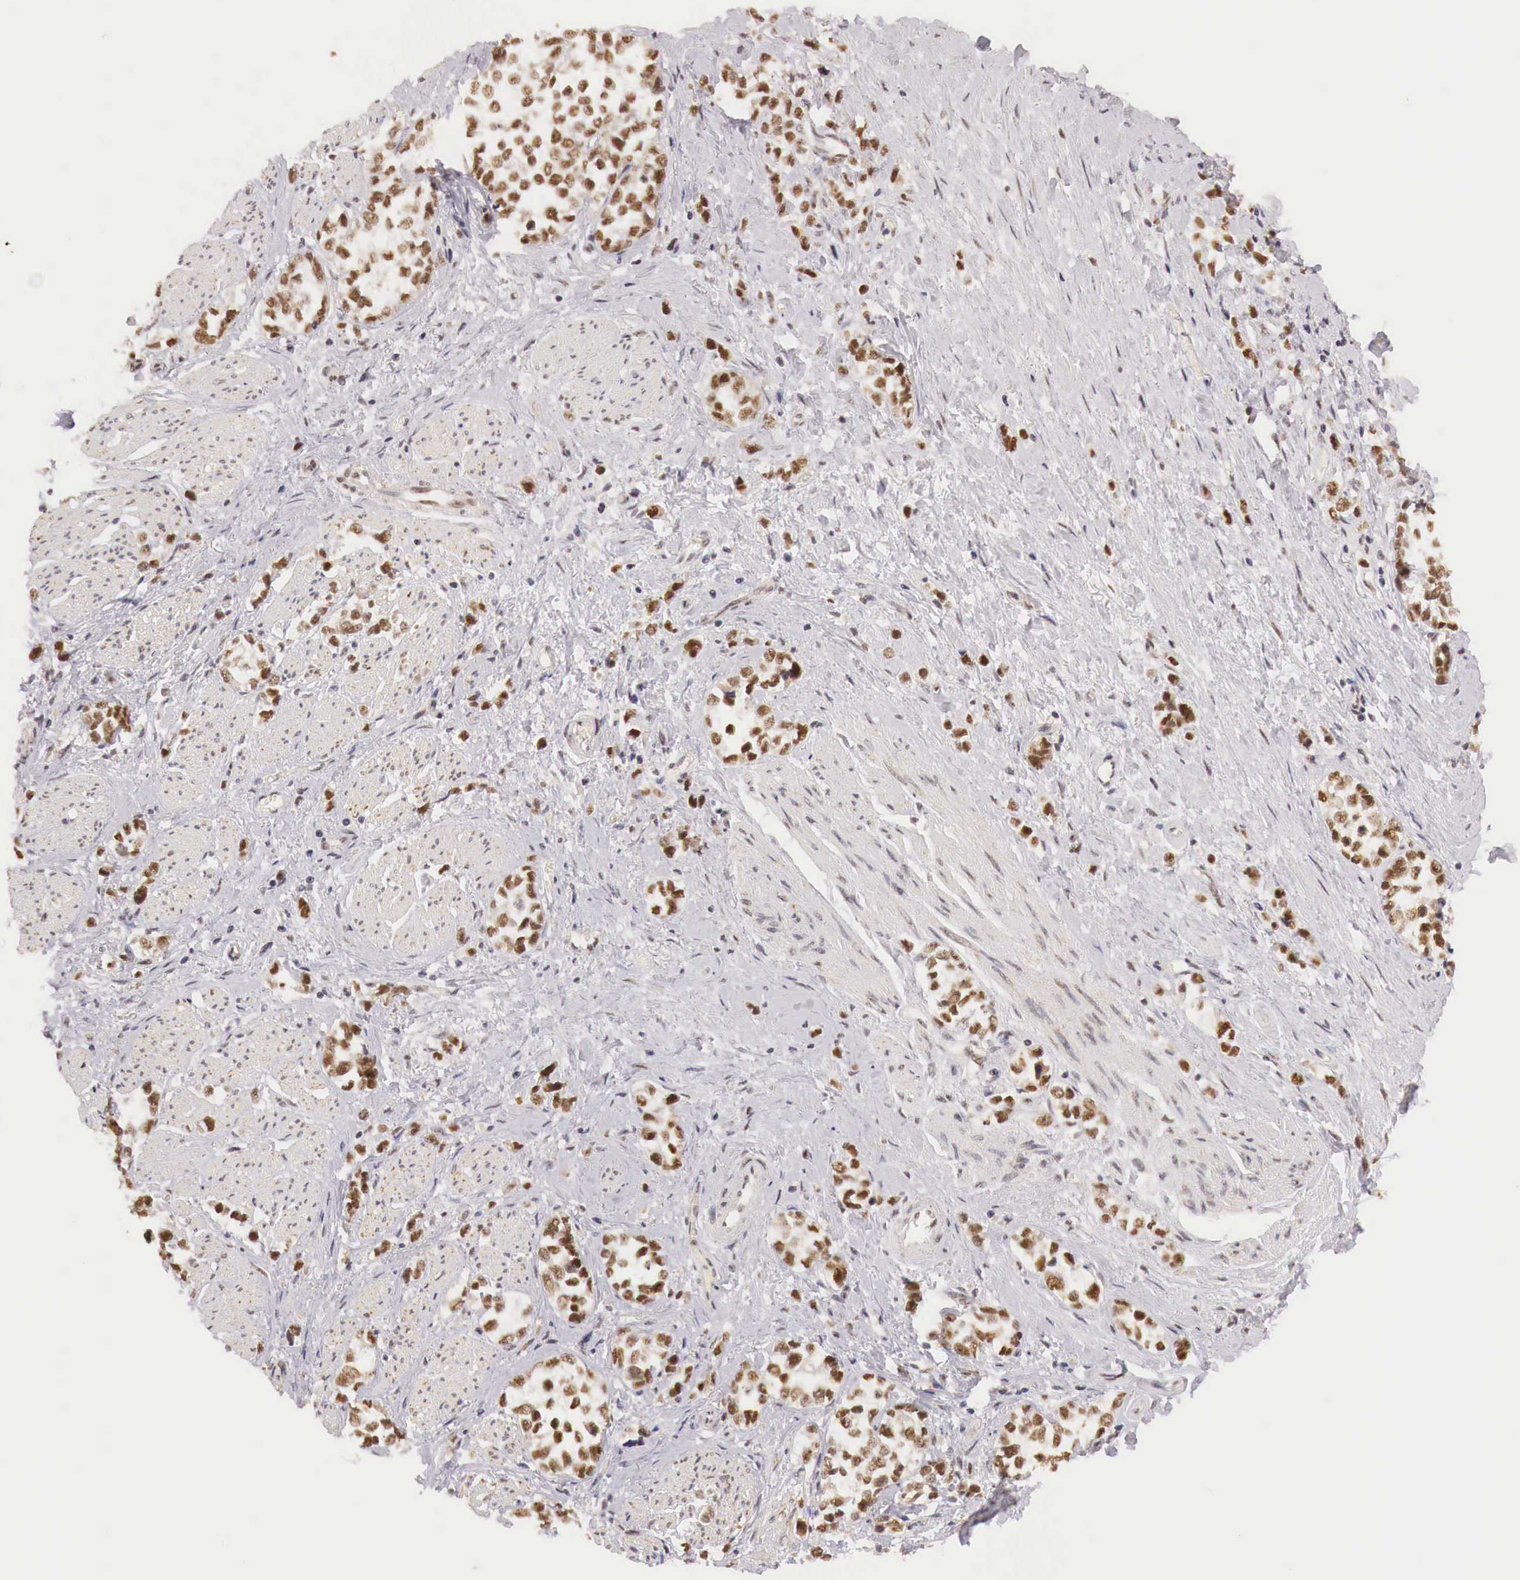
{"staining": {"intensity": "moderate", "quantity": ">75%", "location": "cytoplasmic/membranous,nuclear"}, "tissue": "stomach cancer", "cell_type": "Tumor cells", "image_type": "cancer", "snomed": [{"axis": "morphology", "description": "Adenocarcinoma, NOS"}, {"axis": "topography", "description": "Stomach, upper"}], "caption": "A high-resolution photomicrograph shows immunohistochemistry (IHC) staining of stomach cancer (adenocarcinoma), which exhibits moderate cytoplasmic/membranous and nuclear expression in about >75% of tumor cells.", "gene": "GPKOW", "patient": {"sex": "male", "age": 76}}